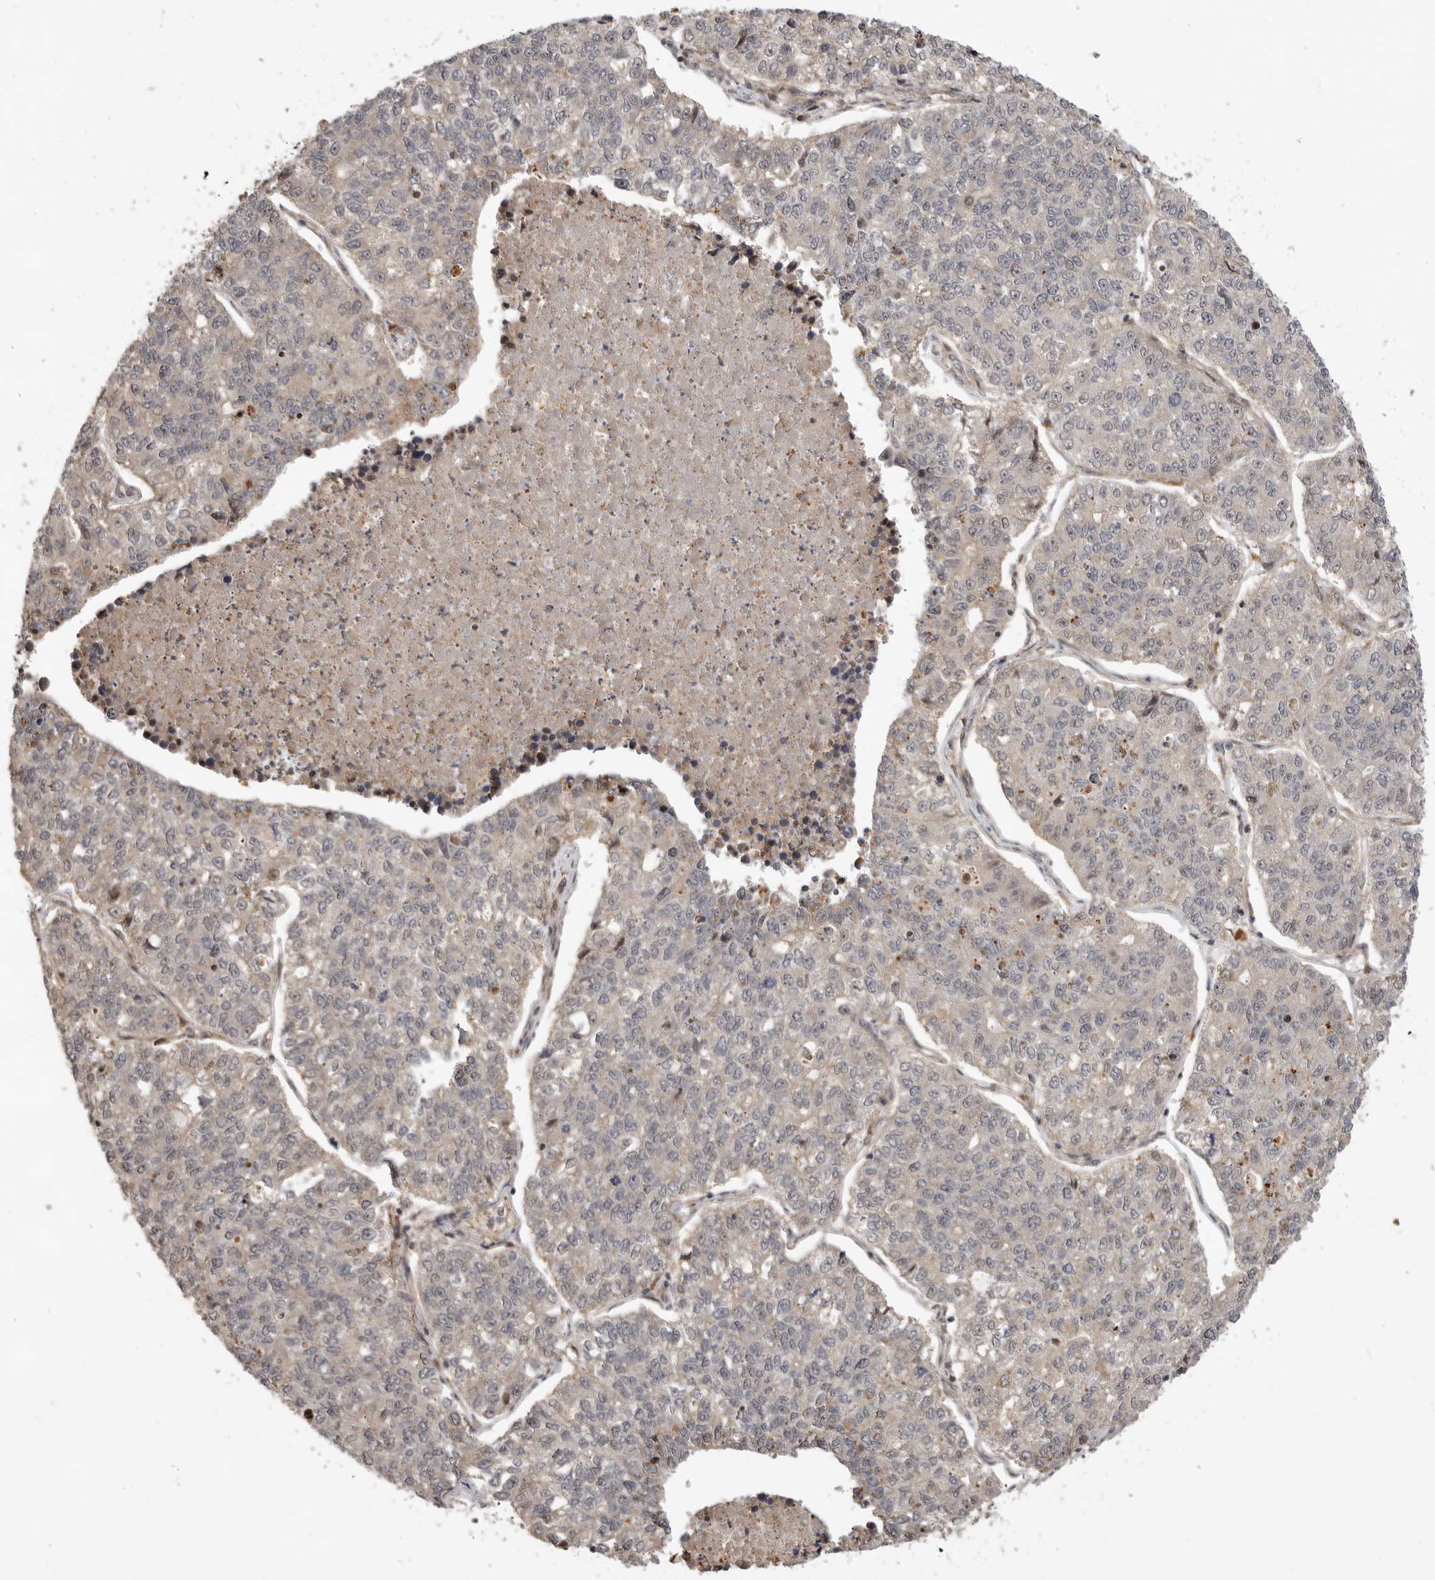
{"staining": {"intensity": "negative", "quantity": "none", "location": "none"}, "tissue": "lung cancer", "cell_type": "Tumor cells", "image_type": "cancer", "snomed": [{"axis": "morphology", "description": "Adenocarcinoma, NOS"}, {"axis": "topography", "description": "Lung"}], "caption": "Tumor cells are negative for protein expression in human lung adenocarcinoma.", "gene": "ADPRS", "patient": {"sex": "male", "age": 49}}